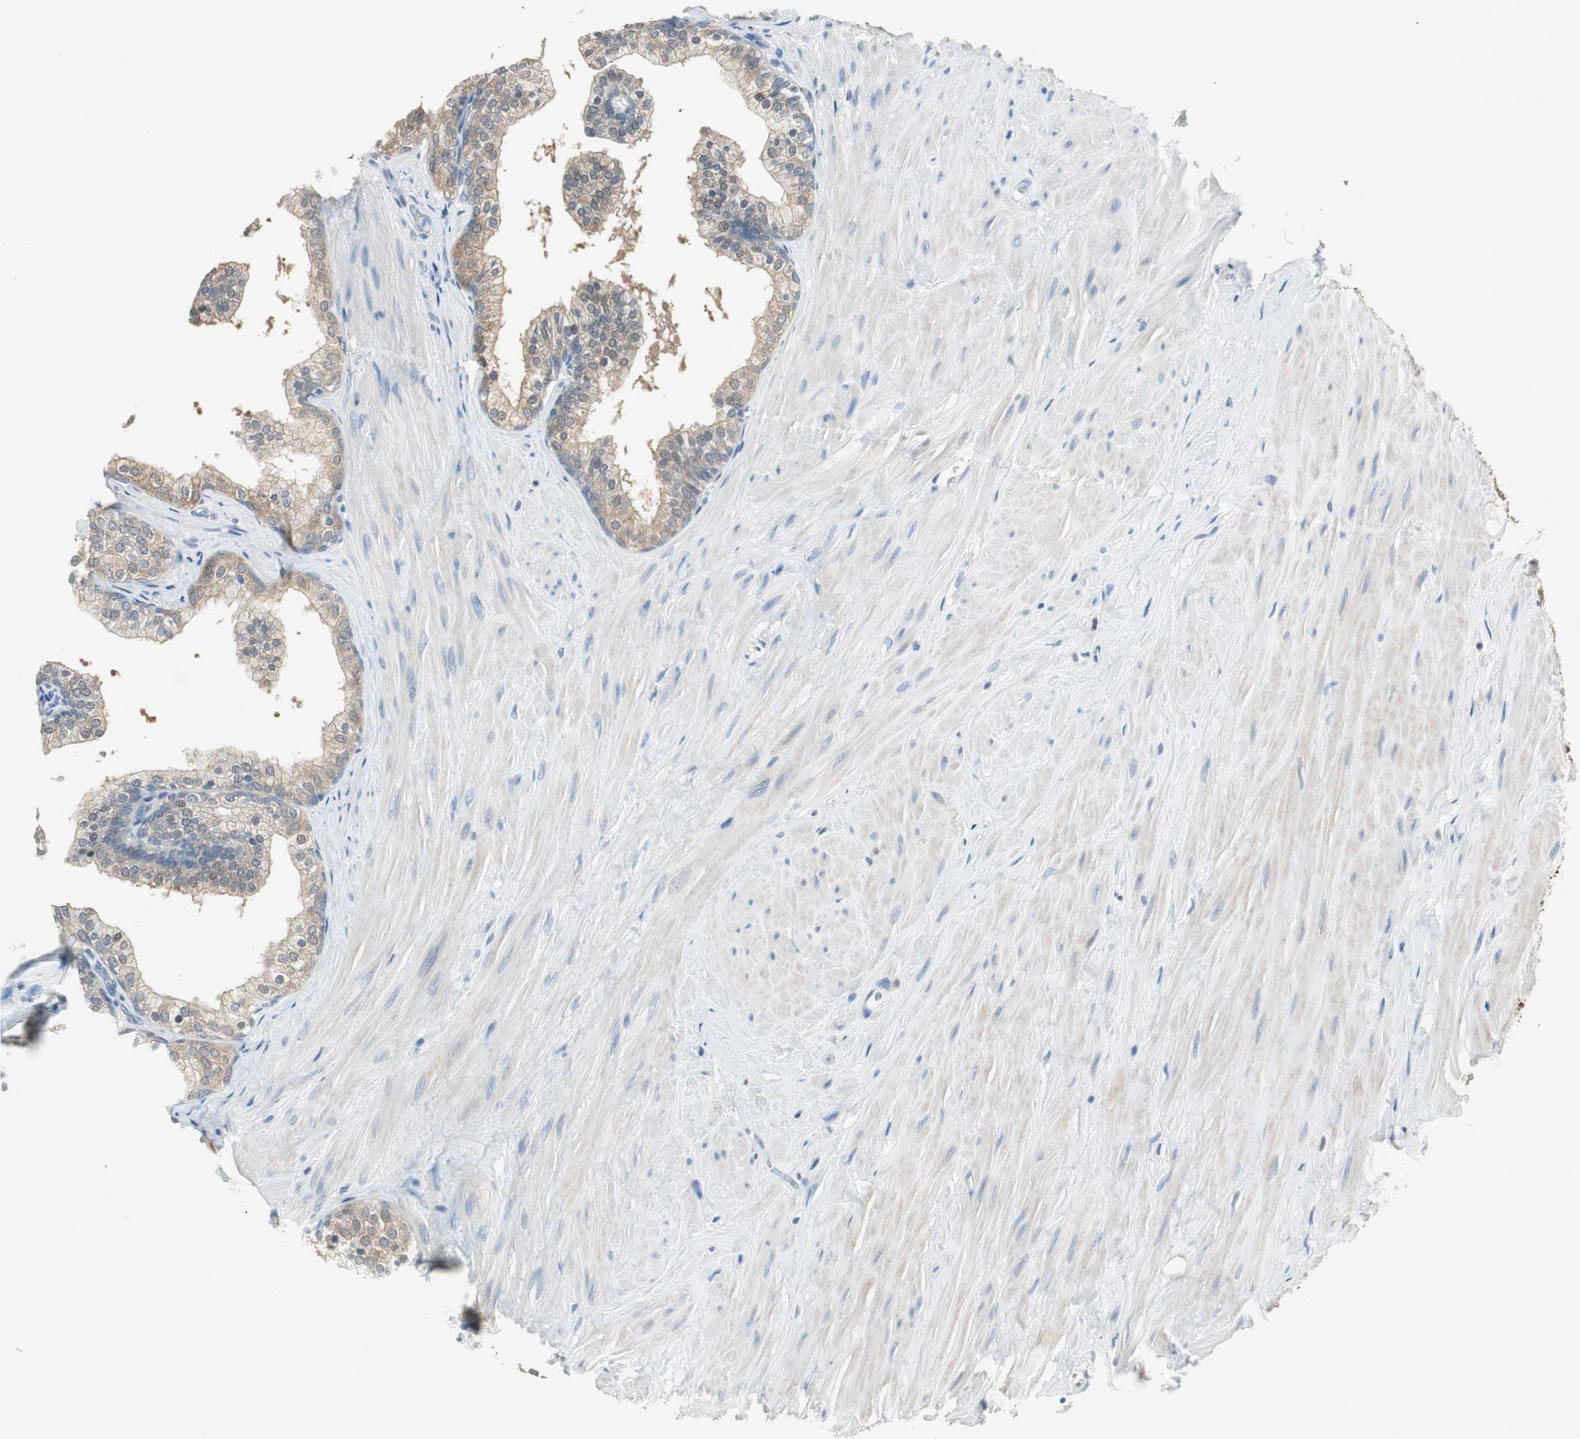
{"staining": {"intensity": "weak", "quantity": ">75%", "location": "cytoplasmic/membranous"}, "tissue": "prostate", "cell_type": "Glandular cells", "image_type": "normal", "snomed": [{"axis": "morphology", "description": "Normal tissue, NOS"}, {"axis": "topography", "description": "Prostate"}], "caption": "This is an image of immunohistochemistry (IHC) staining of unremarkable prostate, which shows weak positivity in the cytoplasmic/membranous of glandular cells.", "gene": "MSTO1", "patient": {"sex": "male", "age": 60}}